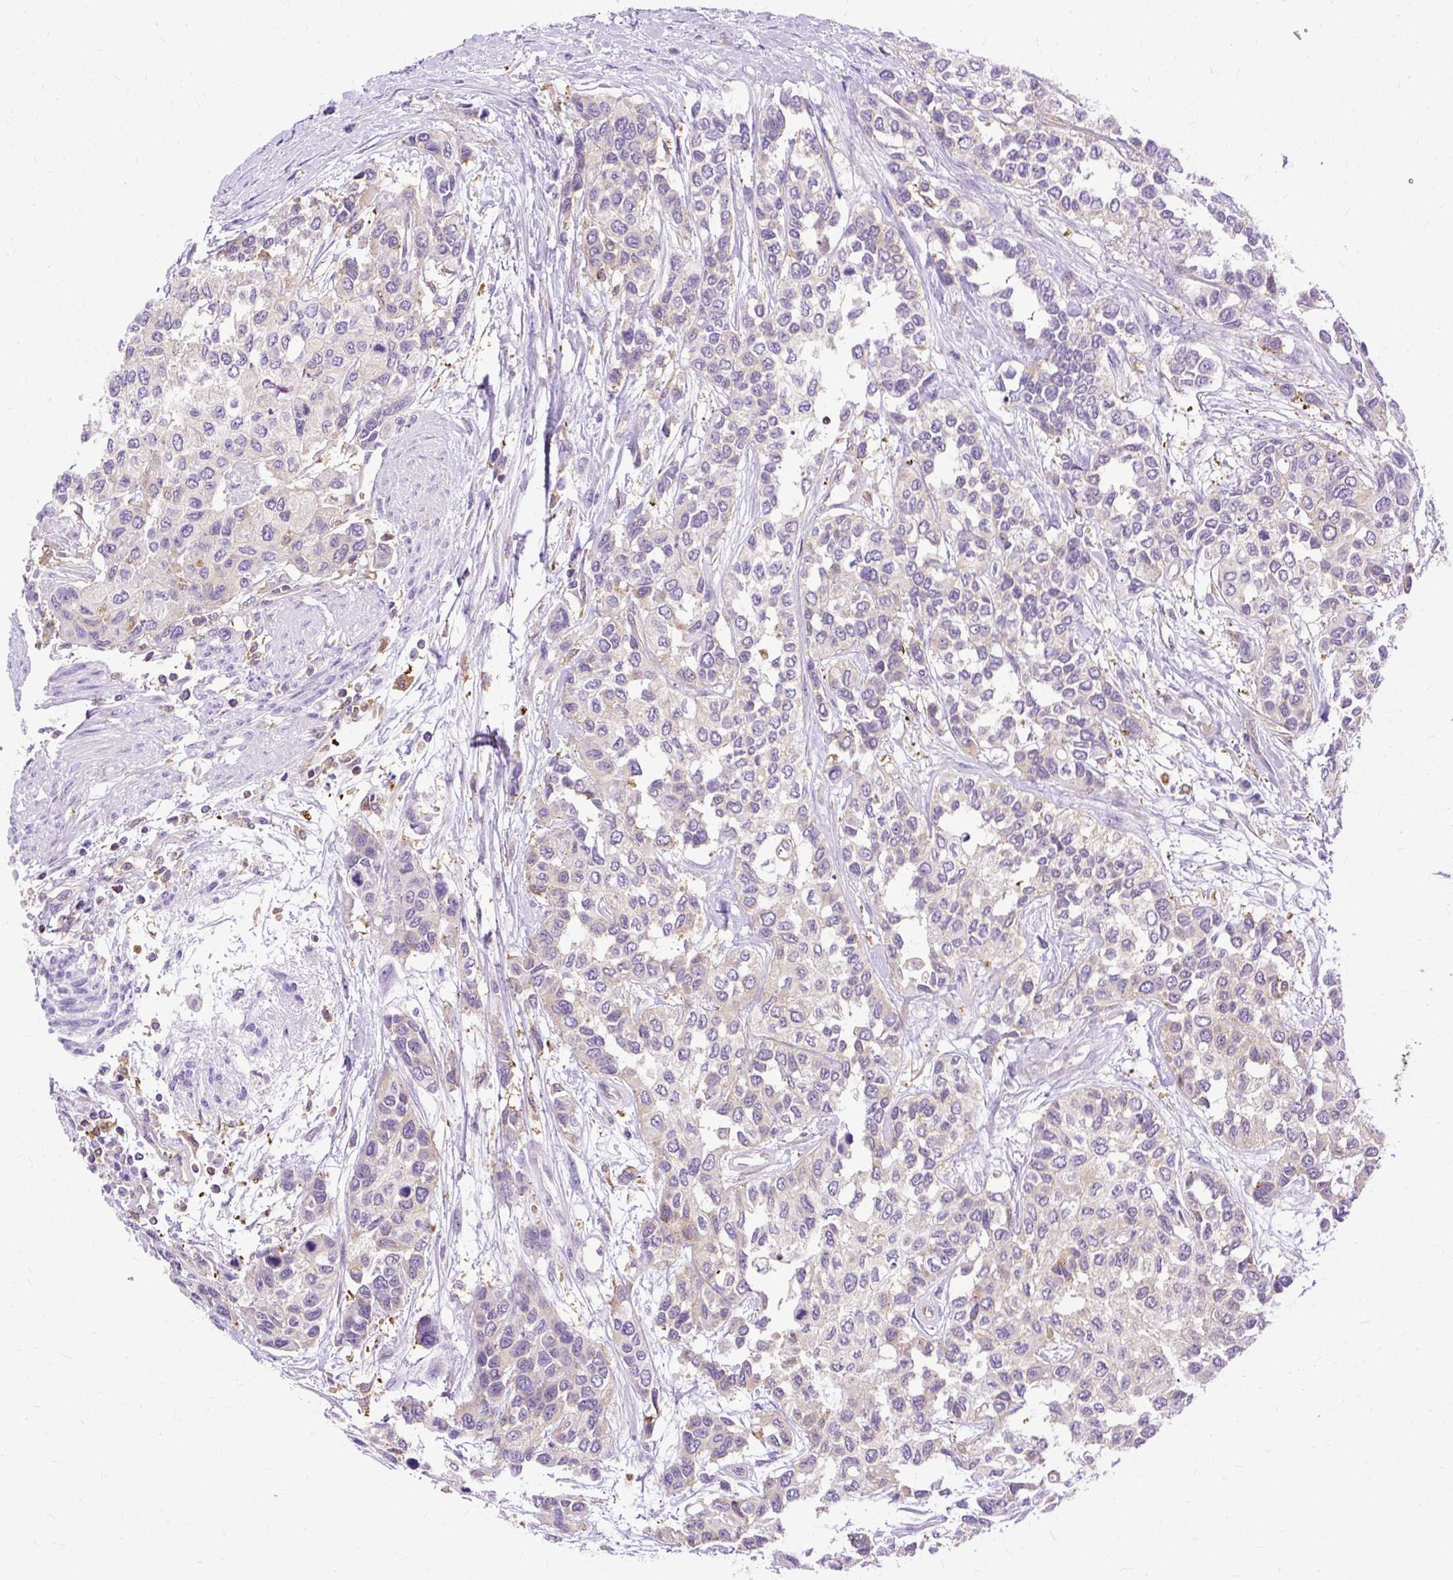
{"staining": {"intensity": "weak", "quantity": "<25%", "location": "cytoplasmic/membranous"}, "tissue": "urothelial cancer", "cell_type": "Tumor cells", "image_type": "cancer", "snomed": [{"axis": "morphology", "description": "Normal tissue, NOS"}, {"axis": "morphology", "description": "Urothelial carcinoma, High grade"}, {"axis": "topography", "description": "Vascular tissue"}, {"axis": "topography", "description": "Urinary bladder"}], "caption": "Image shows no significant protein expression in tumor cells of urothelial carcinoma (high-grade). Brightfield microscopy of immunohistochemistry stained with DAB (3,3'-diaminobenzidine) (brown) and hematoxylin (blue), captured at high magnification.", "gene": "TWF2", "patient": {"sex": "female", "age": 56}}